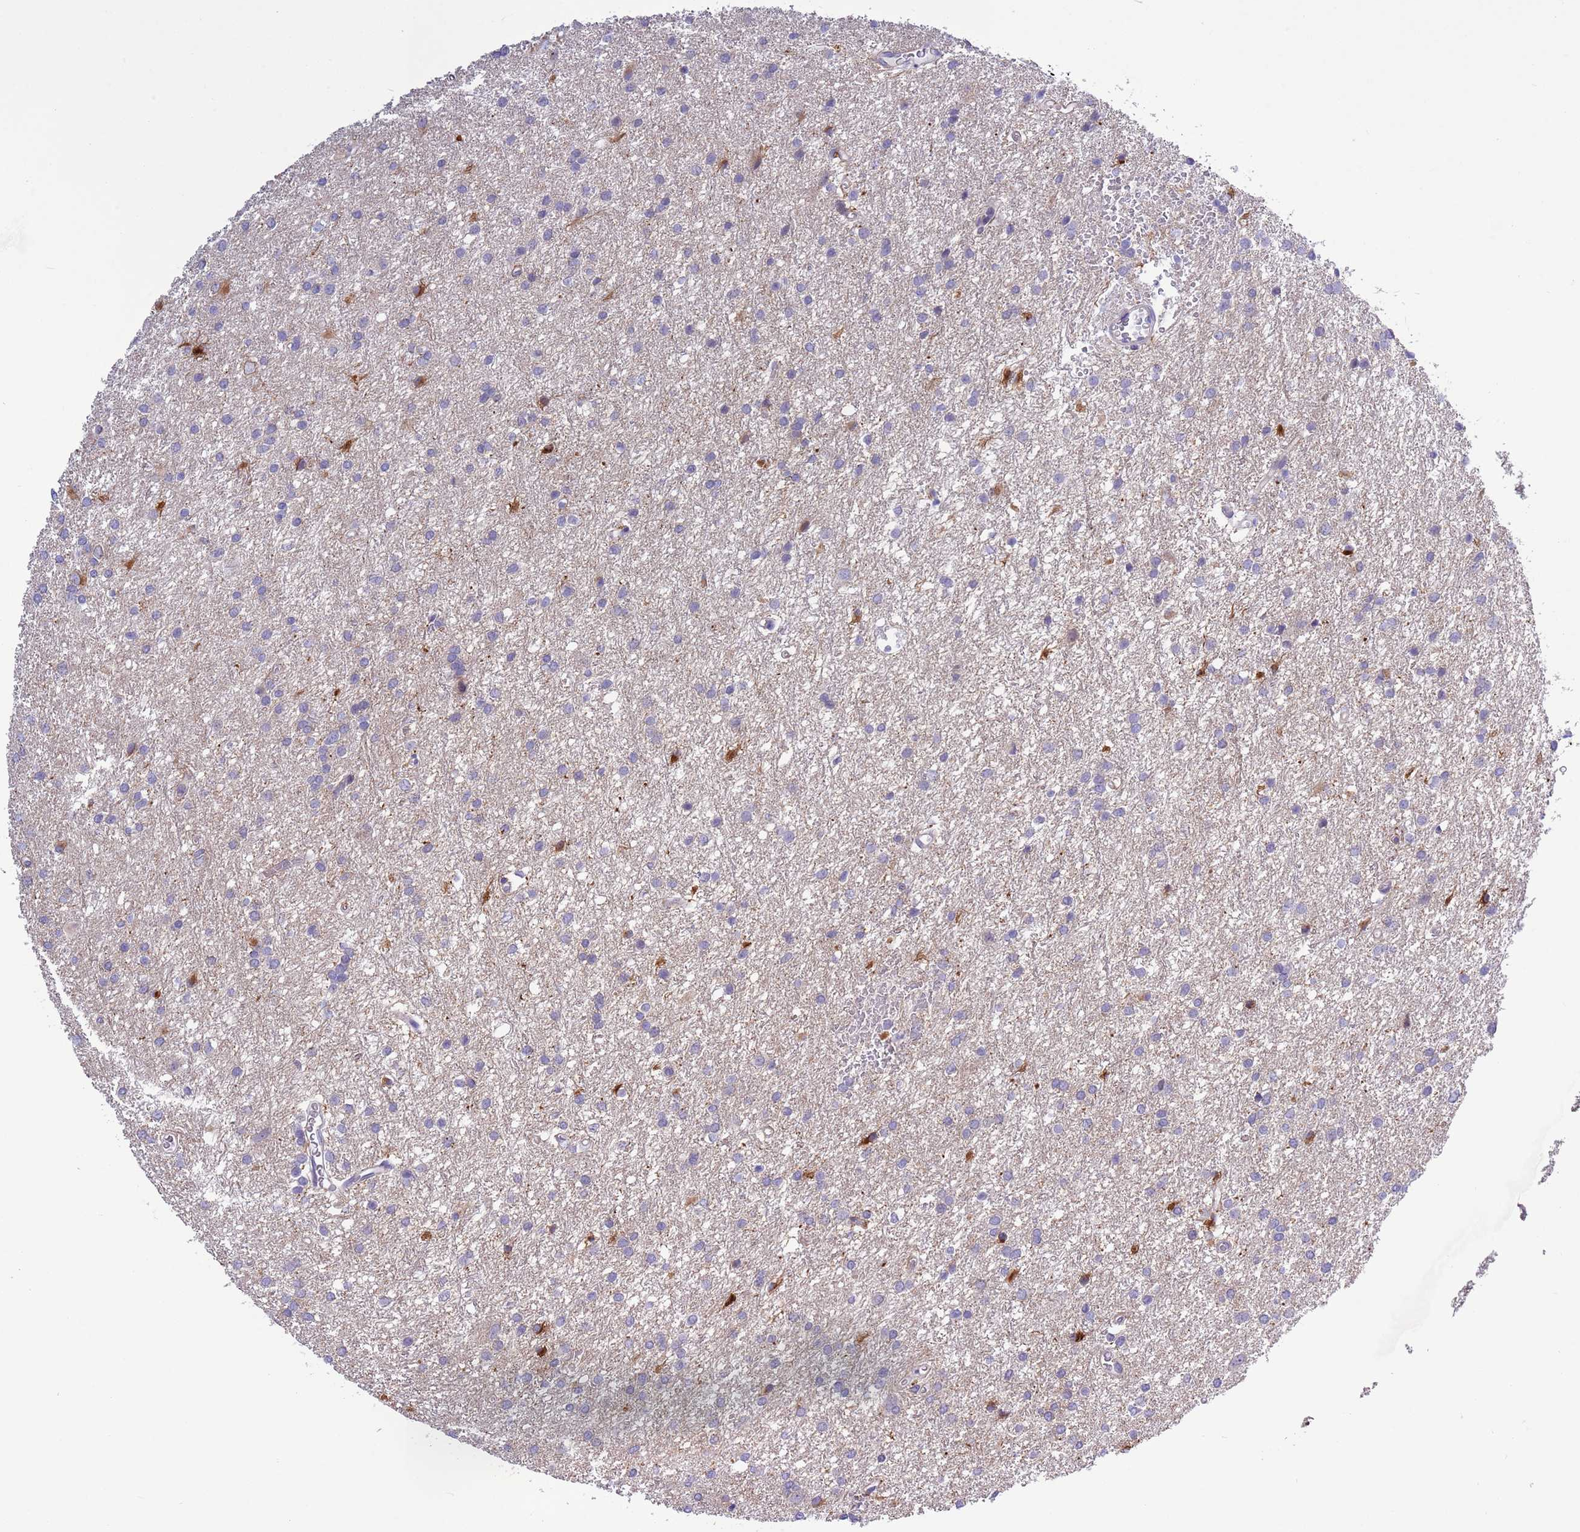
{"staining": {"intensity": "moderate", "quantity": "<25%", "location": "cytoplasmic/membranous"}, "tissue": "glioma", "cell_type": "Tumor cells", "image_type": "cancer", "snomed": [{"axis": "morphology", "description": "Glioma, malignant, High grade"}, {"axis": "topography", "description": "Brain"}], "caption": "Immunohistochemistry (IHC) (DAB (3,3'-diaminobenzidine)) staining of human glioma exhibits moderate cytoplasmic/membranous protein staining in approximately <25% of tumor cells.", "gene": "NET1", "patient": {"sex": "female", "age": 50}}